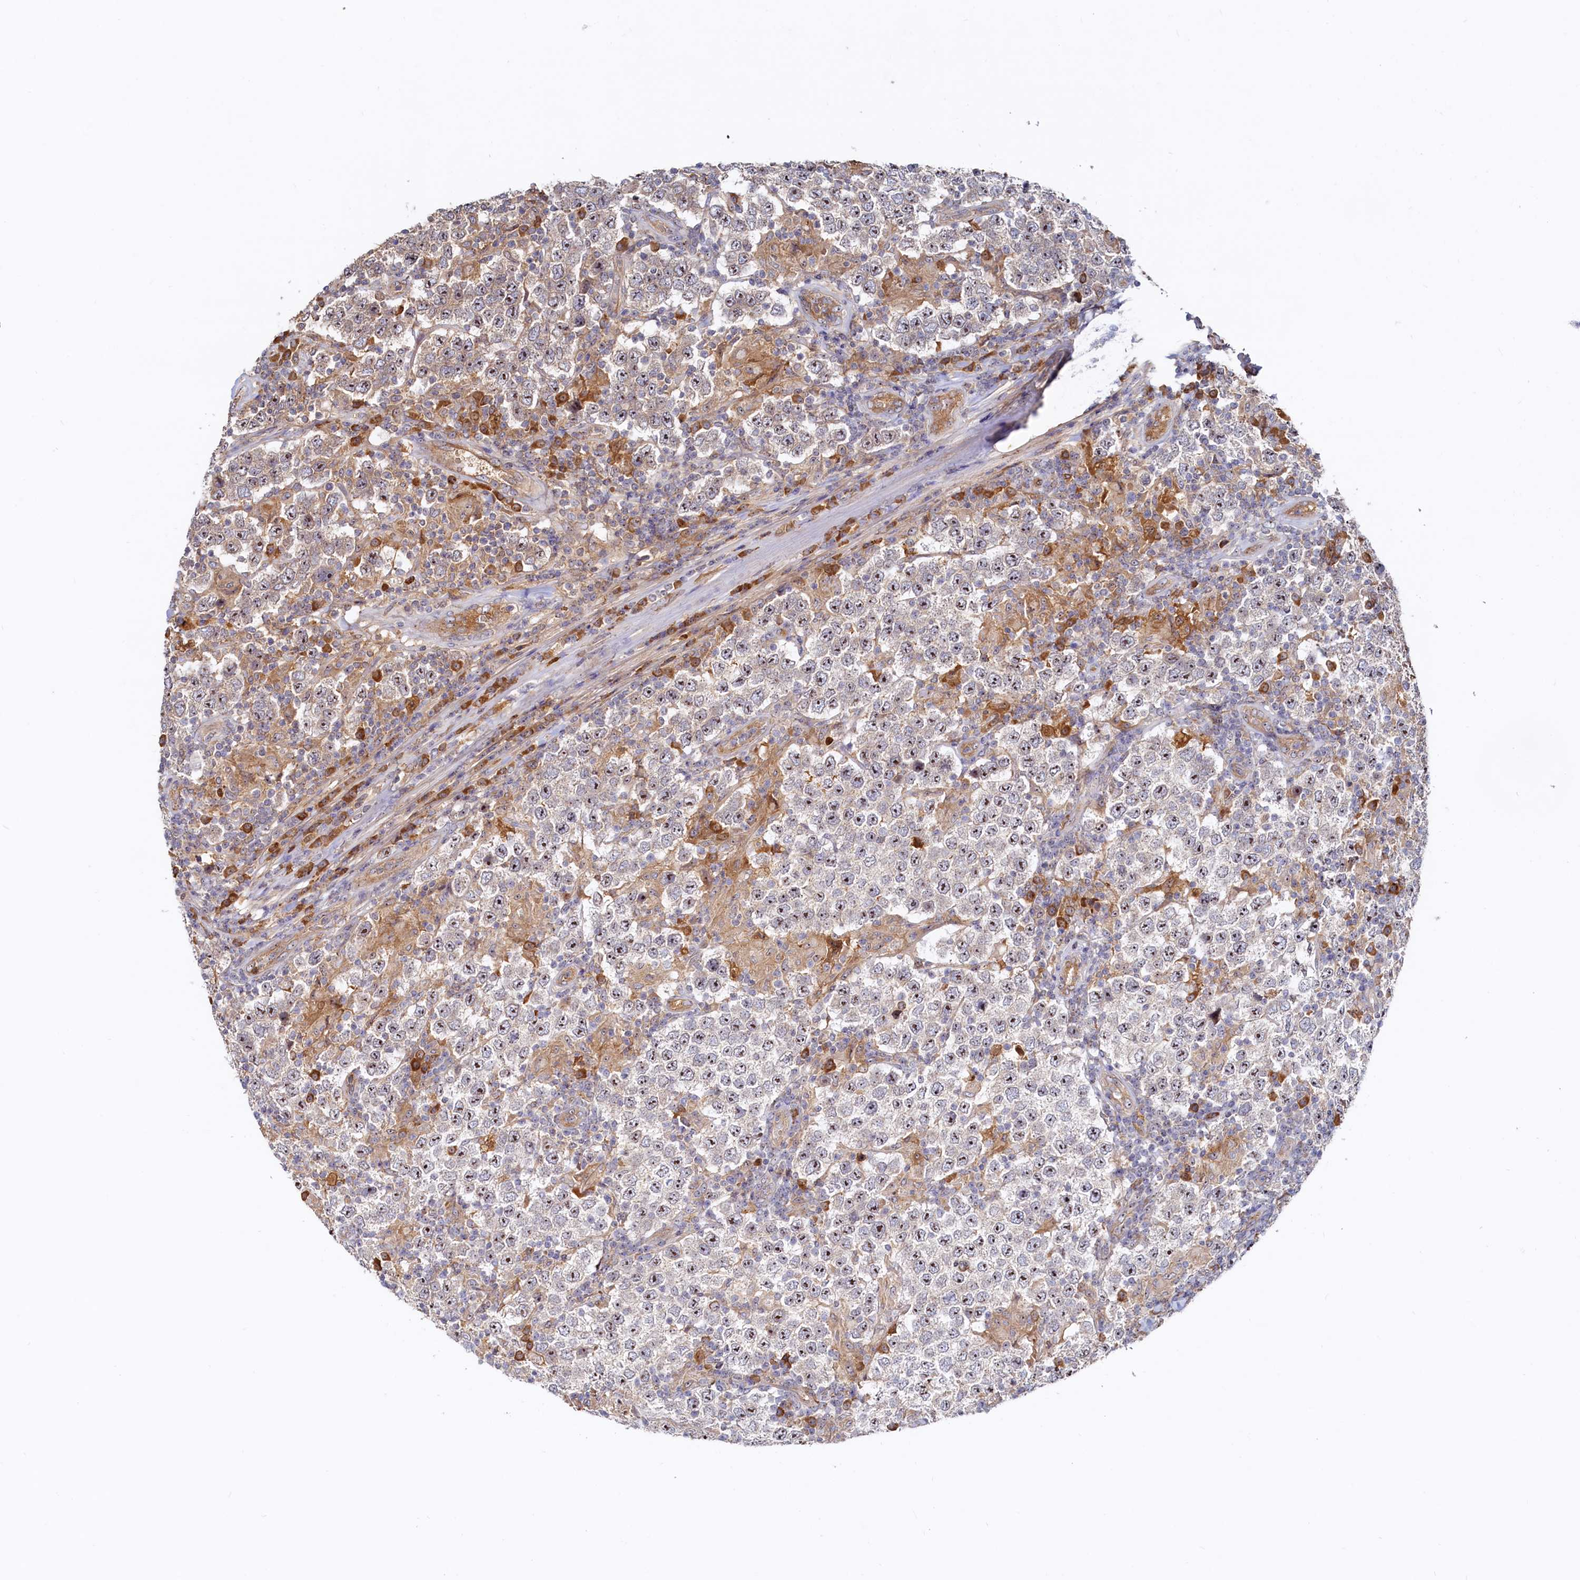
{"staining": {"intensity": "moderate", "quantity": "25%-75%", "location": "cytoplasmic/membranous,nuclear"}, "tissue": "testis cancer", "cell_type": "Tumor cells", "image_type": "cancer", "snomed": [{"axis": "morphology", "description": "Normal tissue, NOS"}, {"axis": "morphology", "description": "Urothelial carcinoma, High grade"}, {"axis": "morphology", "description": "Seminoma, NOS"}, {"axis": "morphology", "description": "Carcinoma, Embryonal, NOS"}, {"axis": "topography", "description": "Urinary bladder"}, {"axis": "topography", "description": "Testis"}], "caption": "A brown stain highlights moderate cytoplasmic/membranous and nuclear positivity of a protein in human urothelial carcinoma (high-grade) (testis) tumor cells.", "gene": "RGS7BP", "patient": {"sex": "male", "age": 41}}